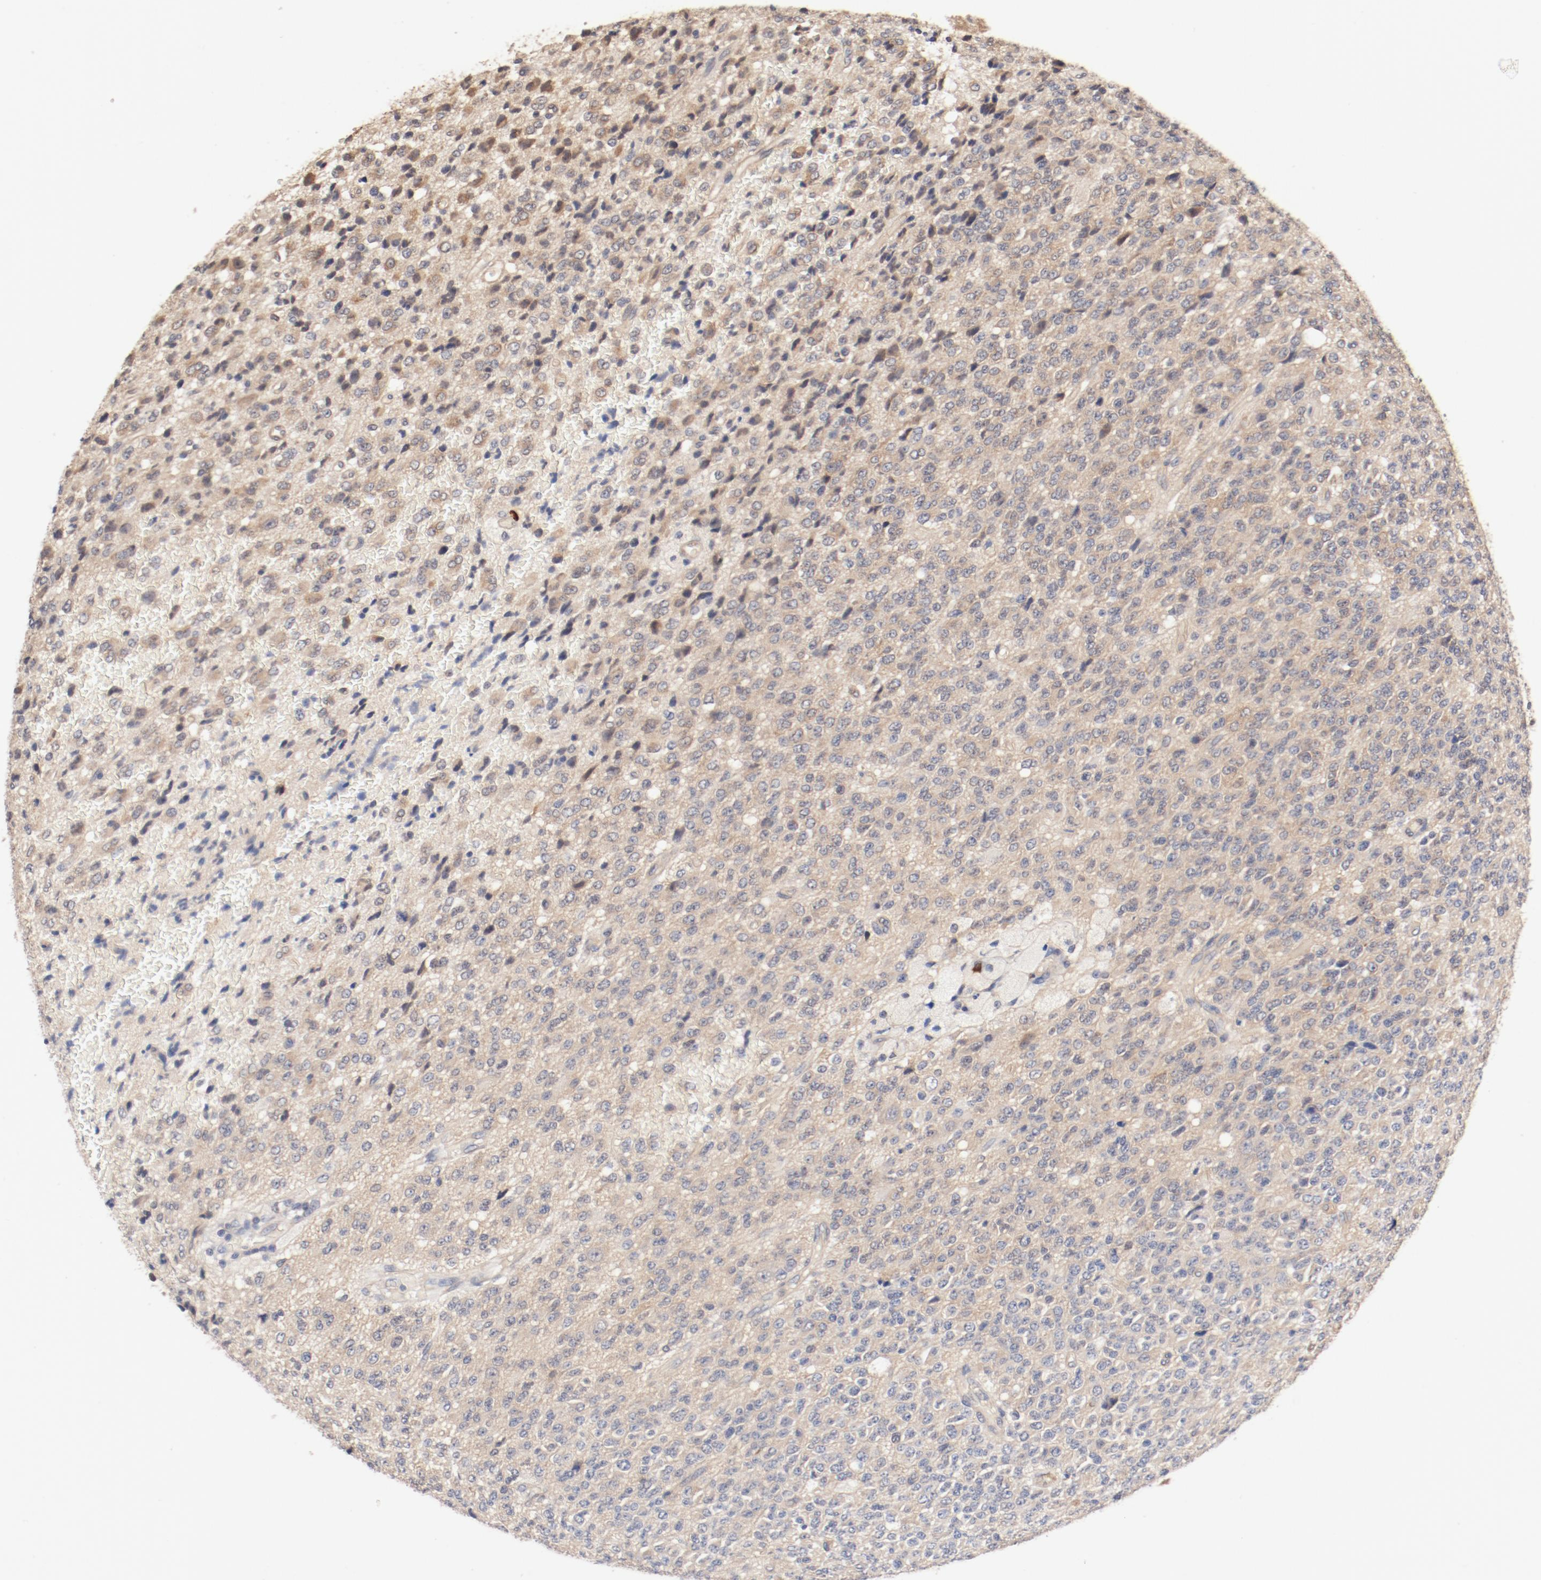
{"staining": {"intensity": "weak", "quantity": "25%-75%", "location": "cytoplasmic/membranous"}, "tissue": "glioma", "cell_type": "Tumor cells", "image_type": "cancer", "snomed": [{"axis": "morphology", "description": "Glioma, malignant, High grade"}, {"axis": "topography", "description": "pancreas cauda"}], "caption": "An IHC micrograph of tumor tissue is shown. Protein staining in brown labels weak cytoplasmic/membranous positivity in malignant high-grade glioma within tumor cells. (DAB = brown stain, brightfield microscopy at high magnification).", "gene": "UBE2J1", "patient": {"sex": "male", "age": 60}}